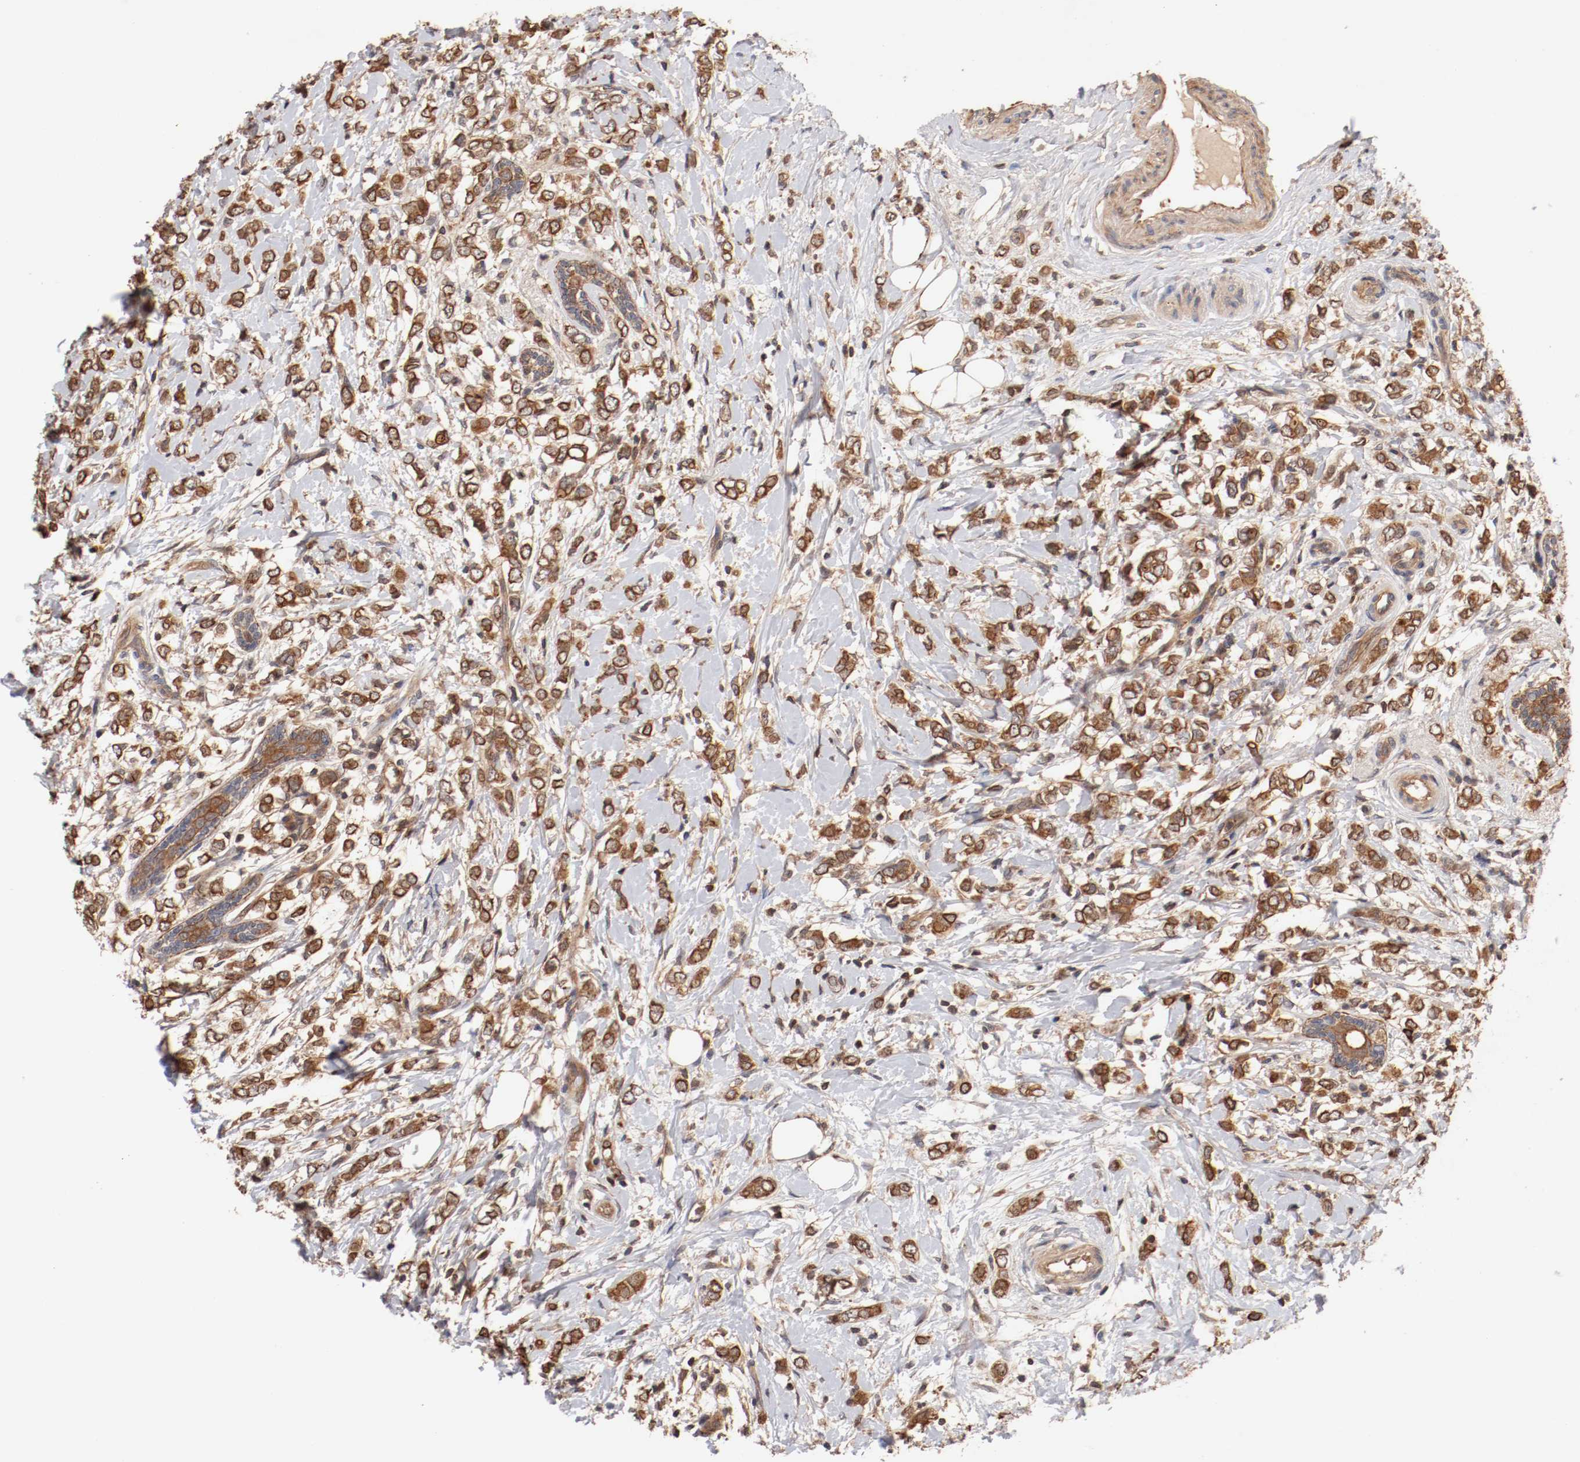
{"staining": {"intensity": "moderate", "quantity": ">75%", "location": "cytoplasmic/membranous"}, "tissue": "breast cancer", "cell_type": "Tumor cells", "image_type": "cancer", "snomed": [{"axis": "morphology", "description": "Normal tissue, NOS"}, {"axis": "morphology", "description": "Lobular carcinoma"}, {"axis": "topography", "description": "Breast"}], "caption": "A brown stain highlights moderate cytoplasmic/membranous expression of a protein in human lobular carcinoma (breast) tumor cells.", "gene": "GUF1", "patient": {"sex": "female", "age": 47}}